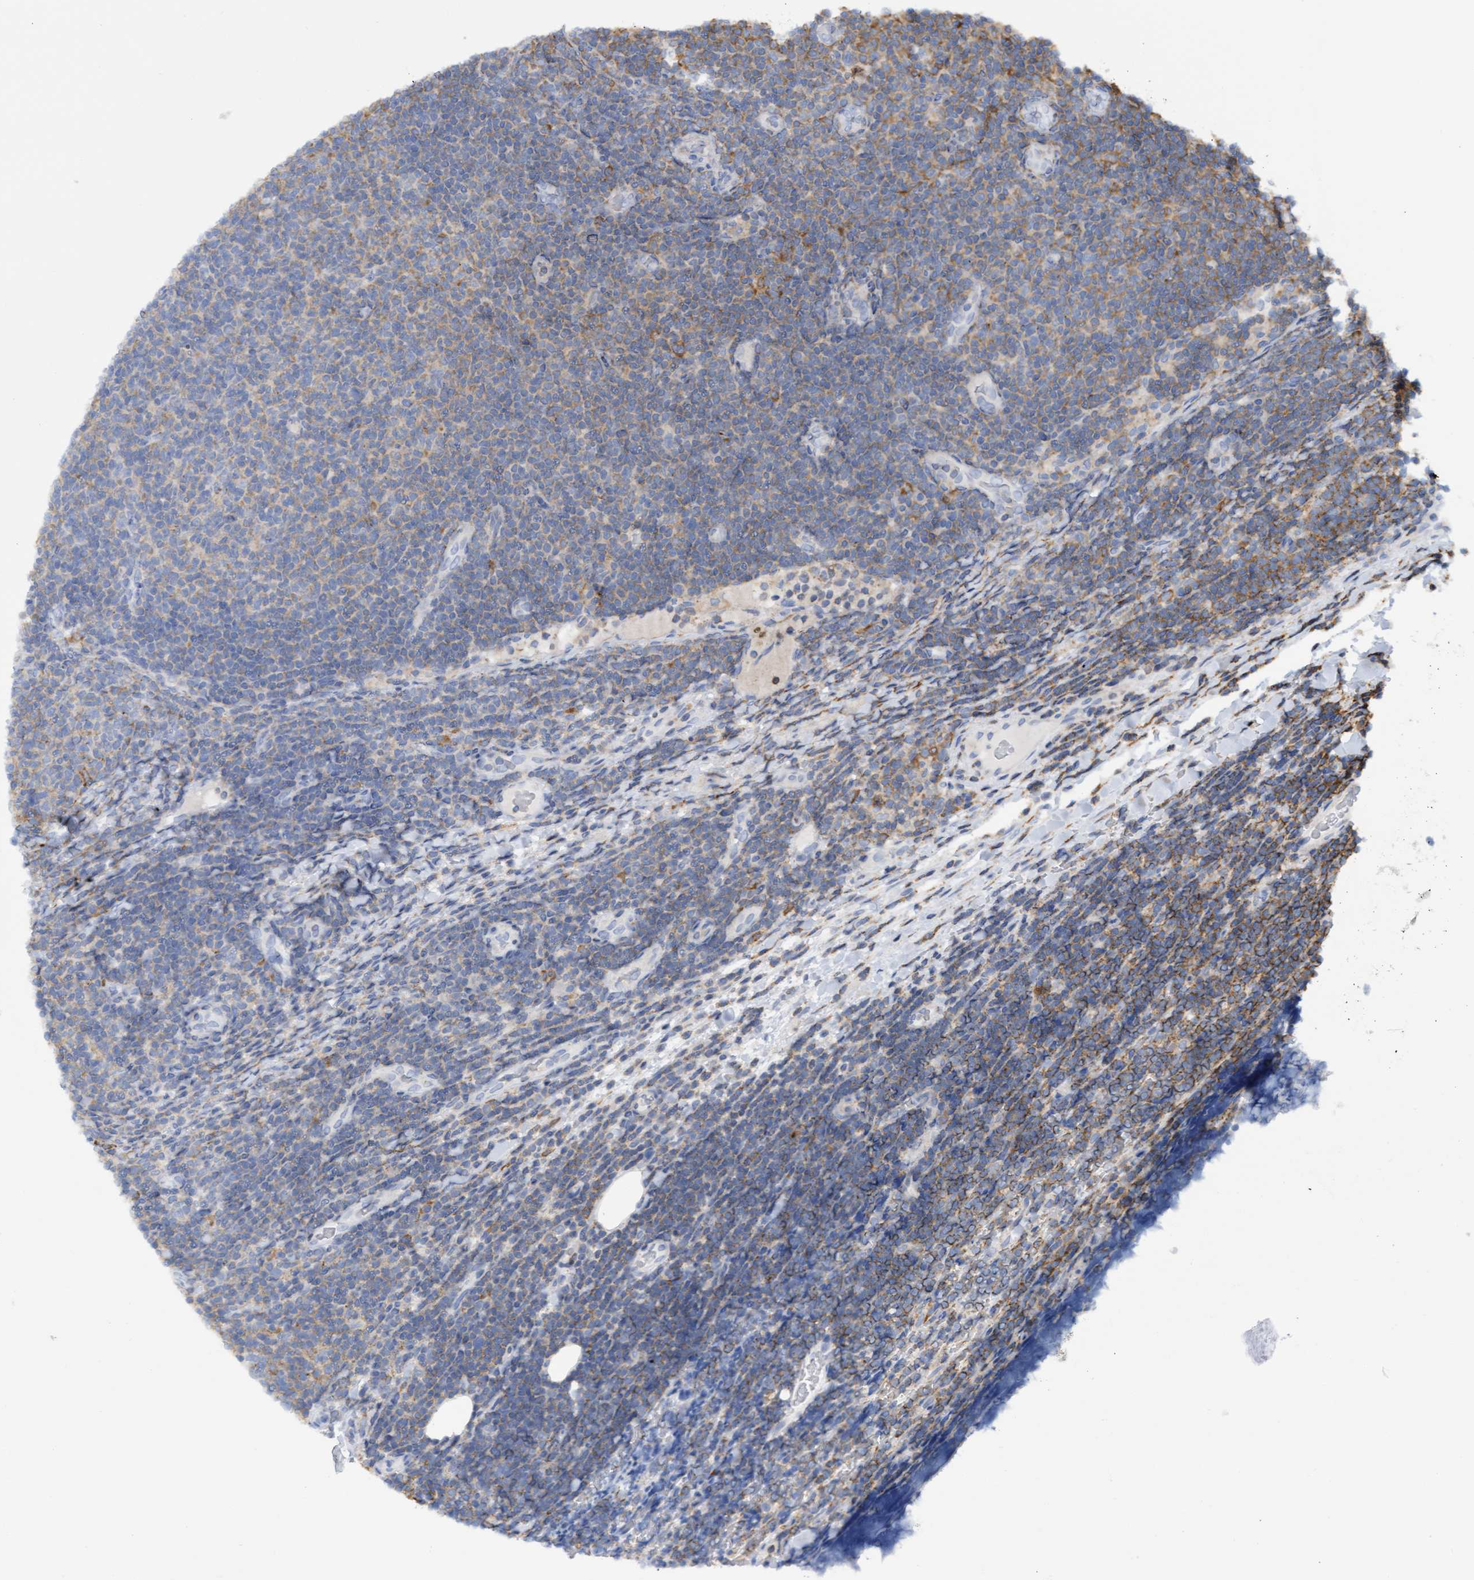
{"staining": {"intensity": "negative", "quantity": "none", "location": "none"}, "tissue": "lymphoma", "cell_type": "Tumor cells", "image_type": "cancer", "snomed": [{"axis": "morphology", "description": "Malignant lymphoma, non-Hodgkin's type, Low grade"}, {"axis": "topography", "description": "Lymph node"}], "caption": "An immunohistochemistry (IHC) image of low-grade malignant lymphoma, non-Hodgkin's type is shown. There is no staining in tumor cells of low-grade malignant lymphoma, non-Hodgkin's type.", "gene": "FNBP1", "patient": {"sex": "male", "age": 66}}